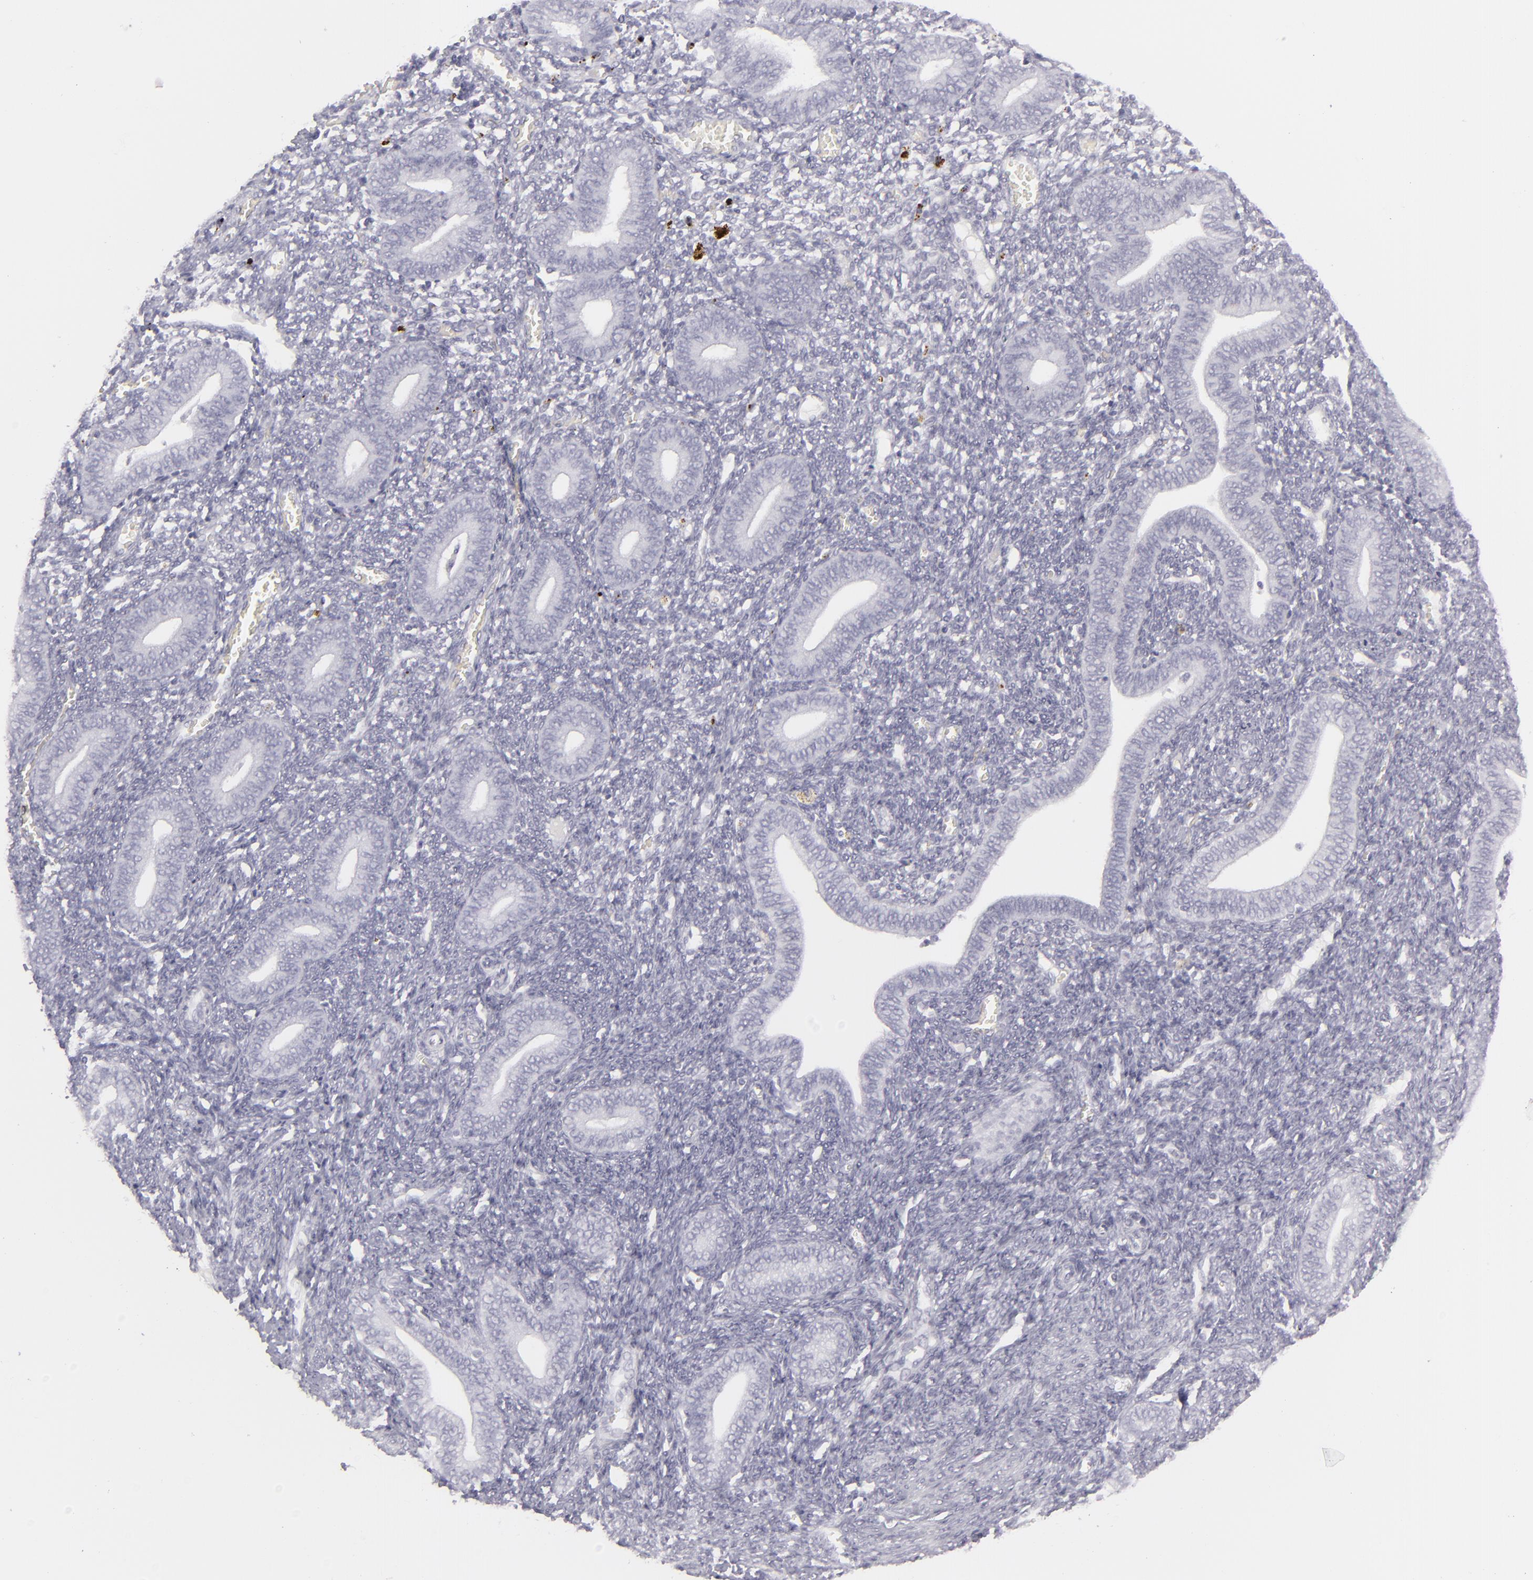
{"staining": {"intensity": "moderate", "quantity": "<25%", "location": "cytoplasmic/membranous"}, "tissue": "endometrium", "cell_type": "Cells in endometrial stroma", "image_type": "normal", "snomed": [{"axis": "morphology", "description": "Normal tissue, NOS"}, {"axis": "topography", "description": "Uterus"}, {"axis": "topography", "description": "Endometrium"}], "caption": "Unremarkable endometrium was stained to show a protein in brown. There is low levels of moderate cytoplasmic/membranous expression in approximately <25% of cells in endometrial stroma. (DAB IHC with brightfield microscopy, high magnification).", "gene": "FLG", "patient": {"sex": "female", "age": 33}}